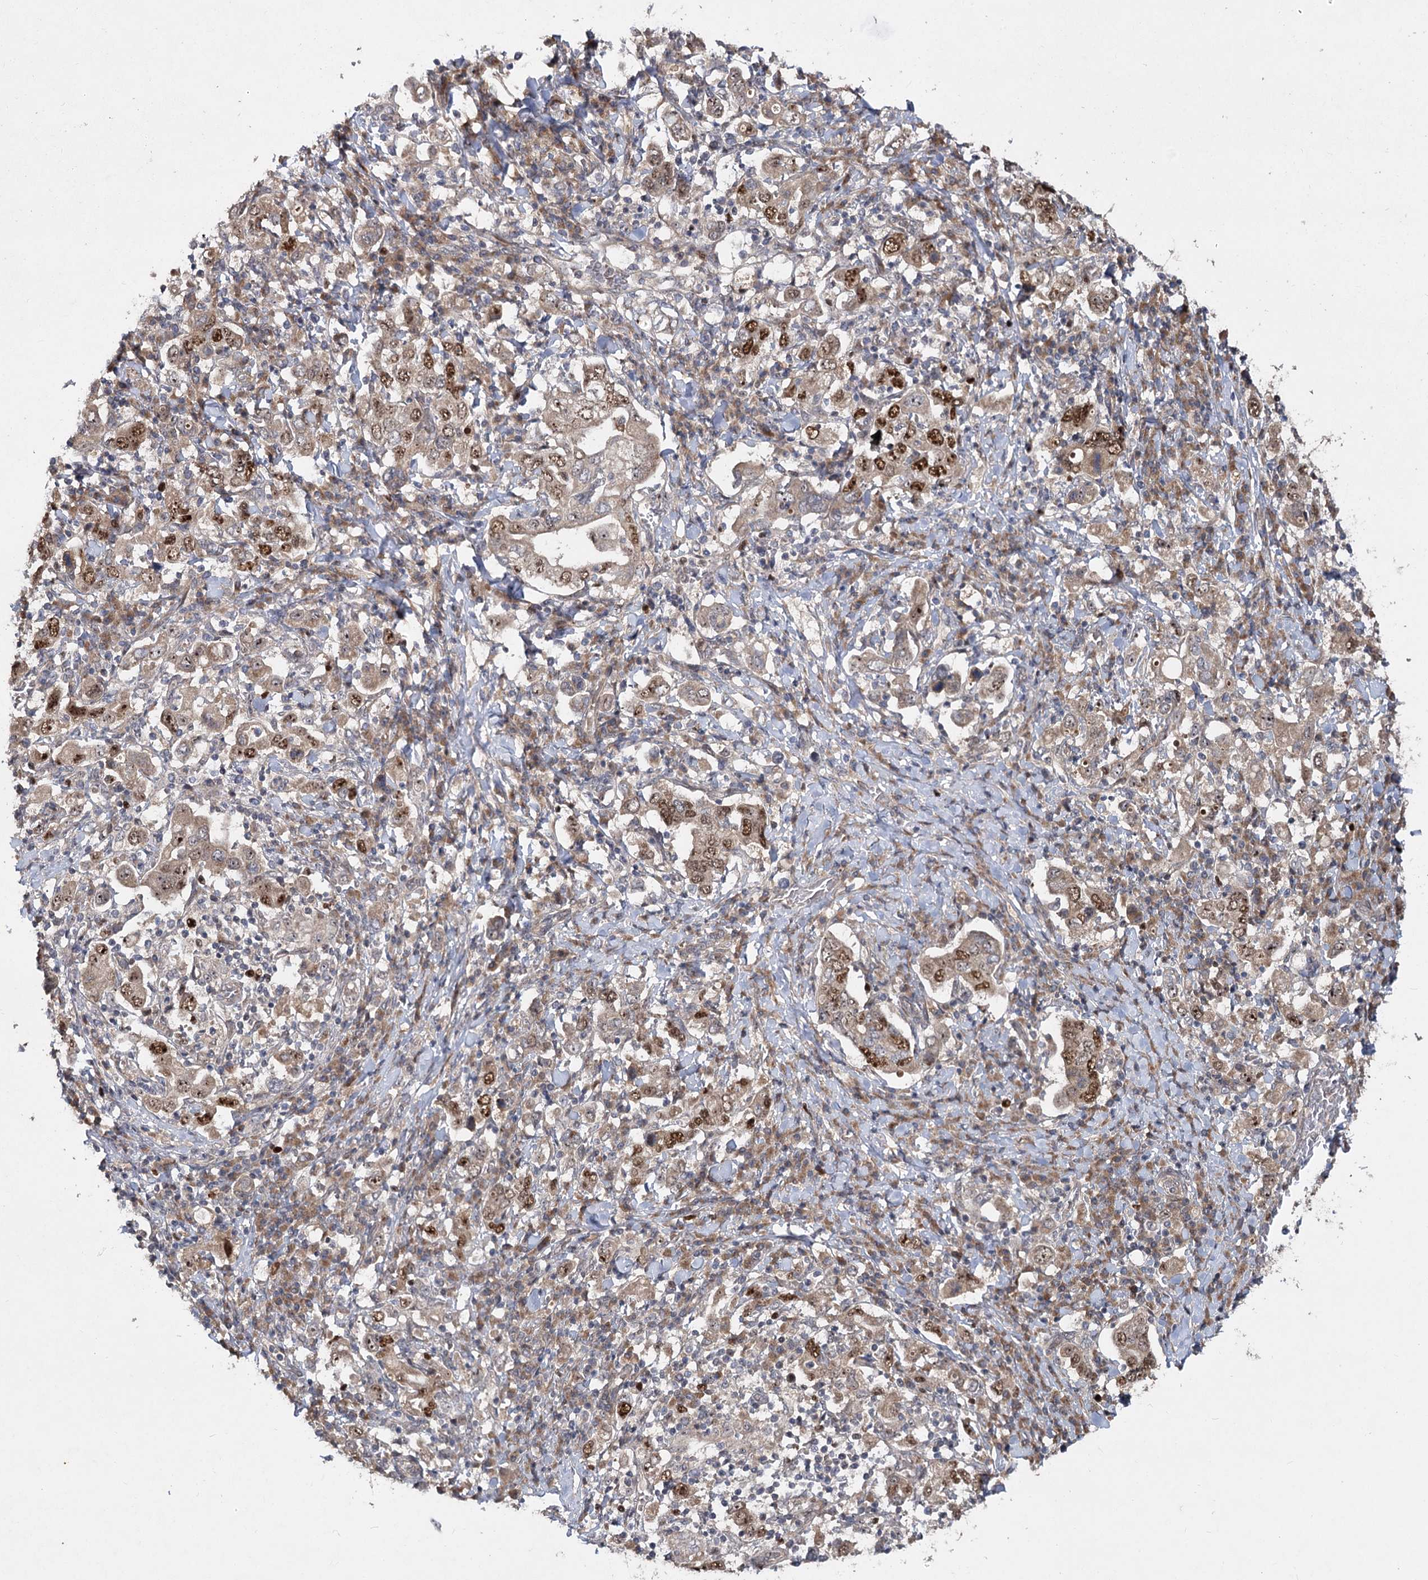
{"staining": {"intensity": "strong", "quantity": "25%-75%", "location": "nuclear"}, "tissue": "stomach cancer", "cell_type": "Tumor cells", "image_type": "cancer", "snomed": [{"axis": "morphology", "description": "Adenocarcinoma, NOS"}, {"axis": "topography", "description": "Stomach, upper"}], "caption": "A high amount of strong nuclear positivity is identified in approximately 25%-75% of tumor cells in stomach cancer (adenocarcinoma) tissue. (Brightfield microscopy of DAB IHC at high magnification).", "gene": "PIK3C2A", "patient": {"sex": "male", "age": 62}}